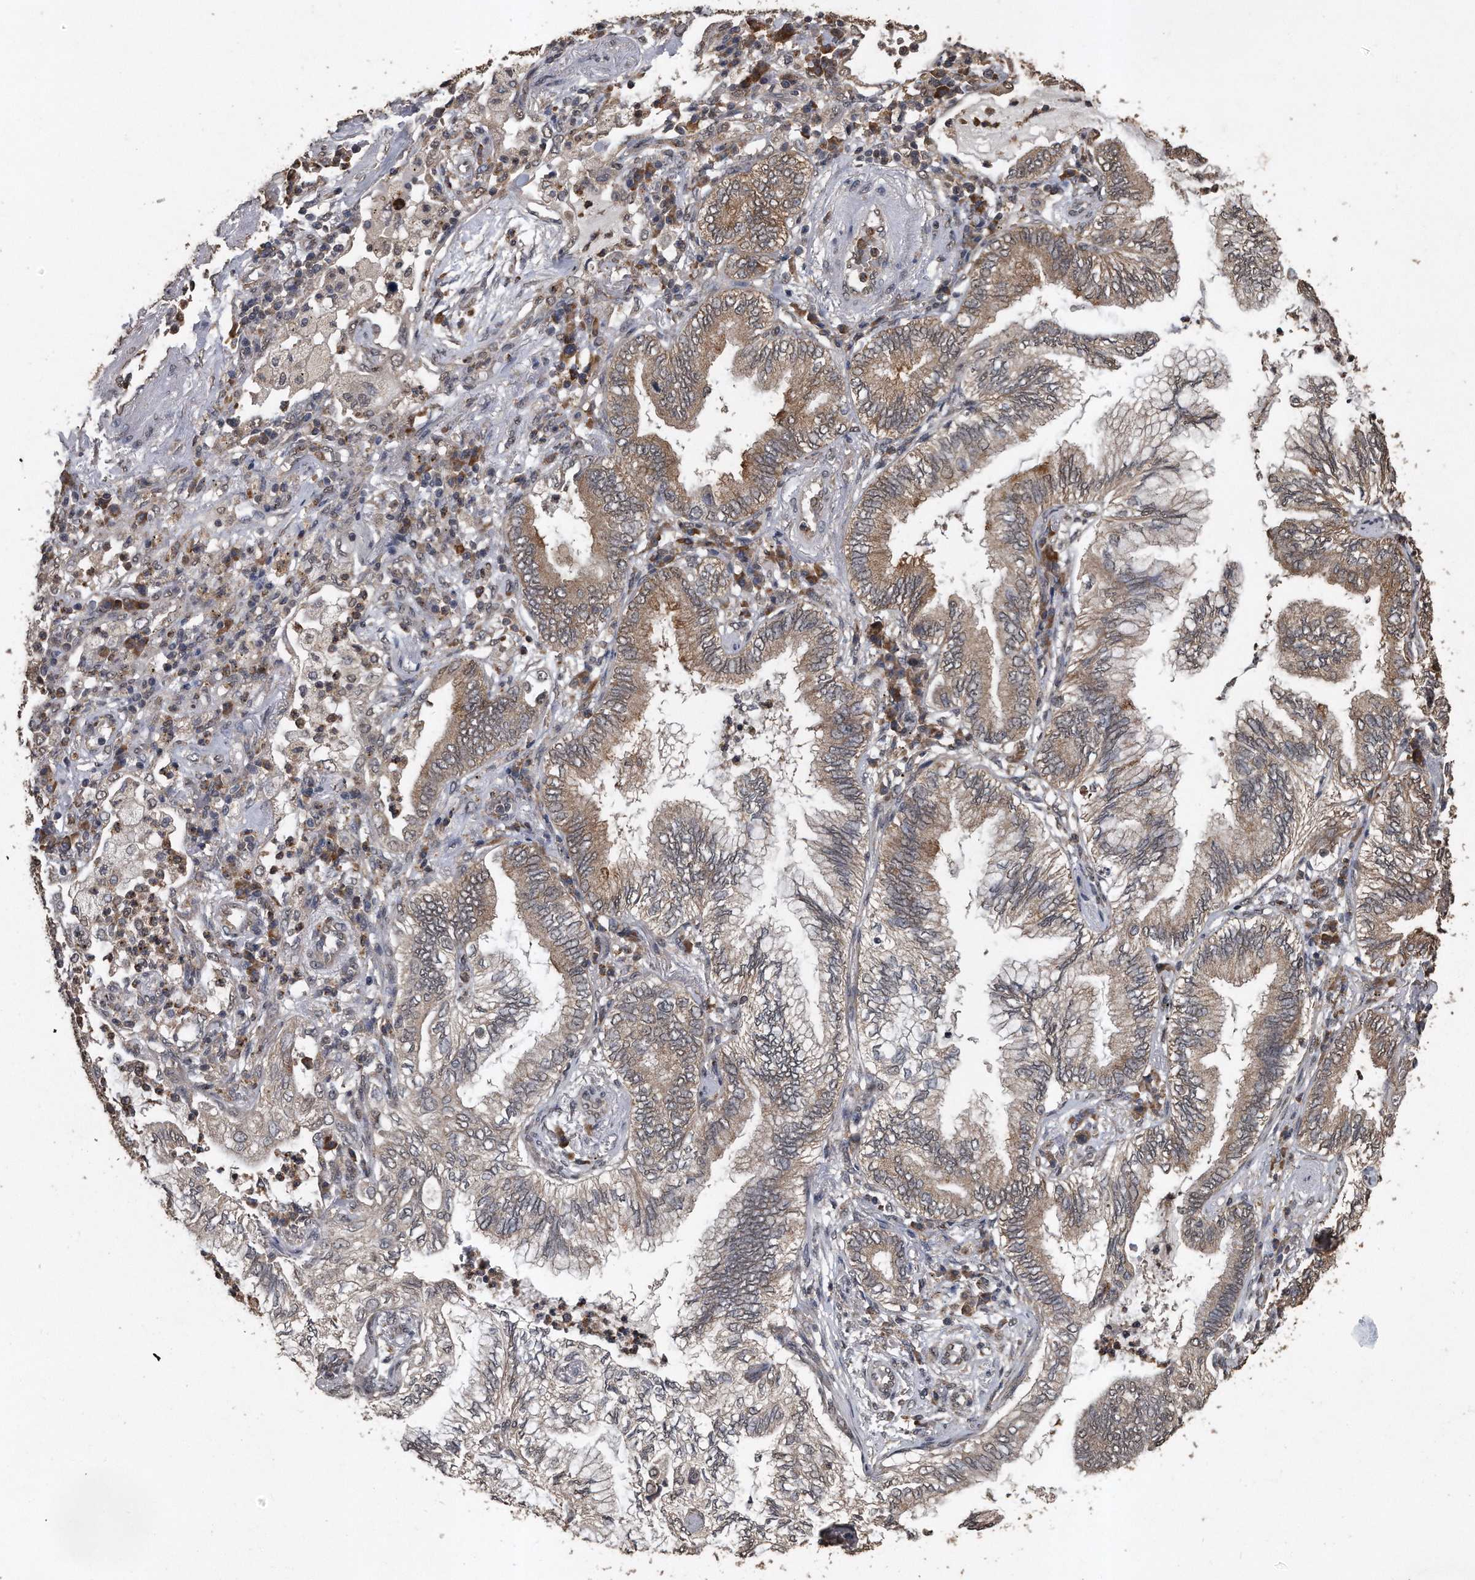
{"staining": {"intensity": "weak", "quantity": "25%-75%", "location": "cytoplasmic/membranous"}, "tissue": "lung cancer", "cell_type": "Tumor cells", "image_type": "cancer", "snomed": [{"axis": "morphology", "description": "Normal tissue, NOS"}, {"axis": "morphology", "description": "Adenocarcinoma, NOS"}, {"axis": "topography", "description": "Bronchus"}, {"axis": "topography", "description": "Lung"}], "caption": "A histopathology image of adenocarcinoma (lung) stained for a protein shows weak cytoplasmic/membranous brown staining in tumor cells.", "gene": "CRYZL1", "patient": {"sex": "female", "age": 70}}